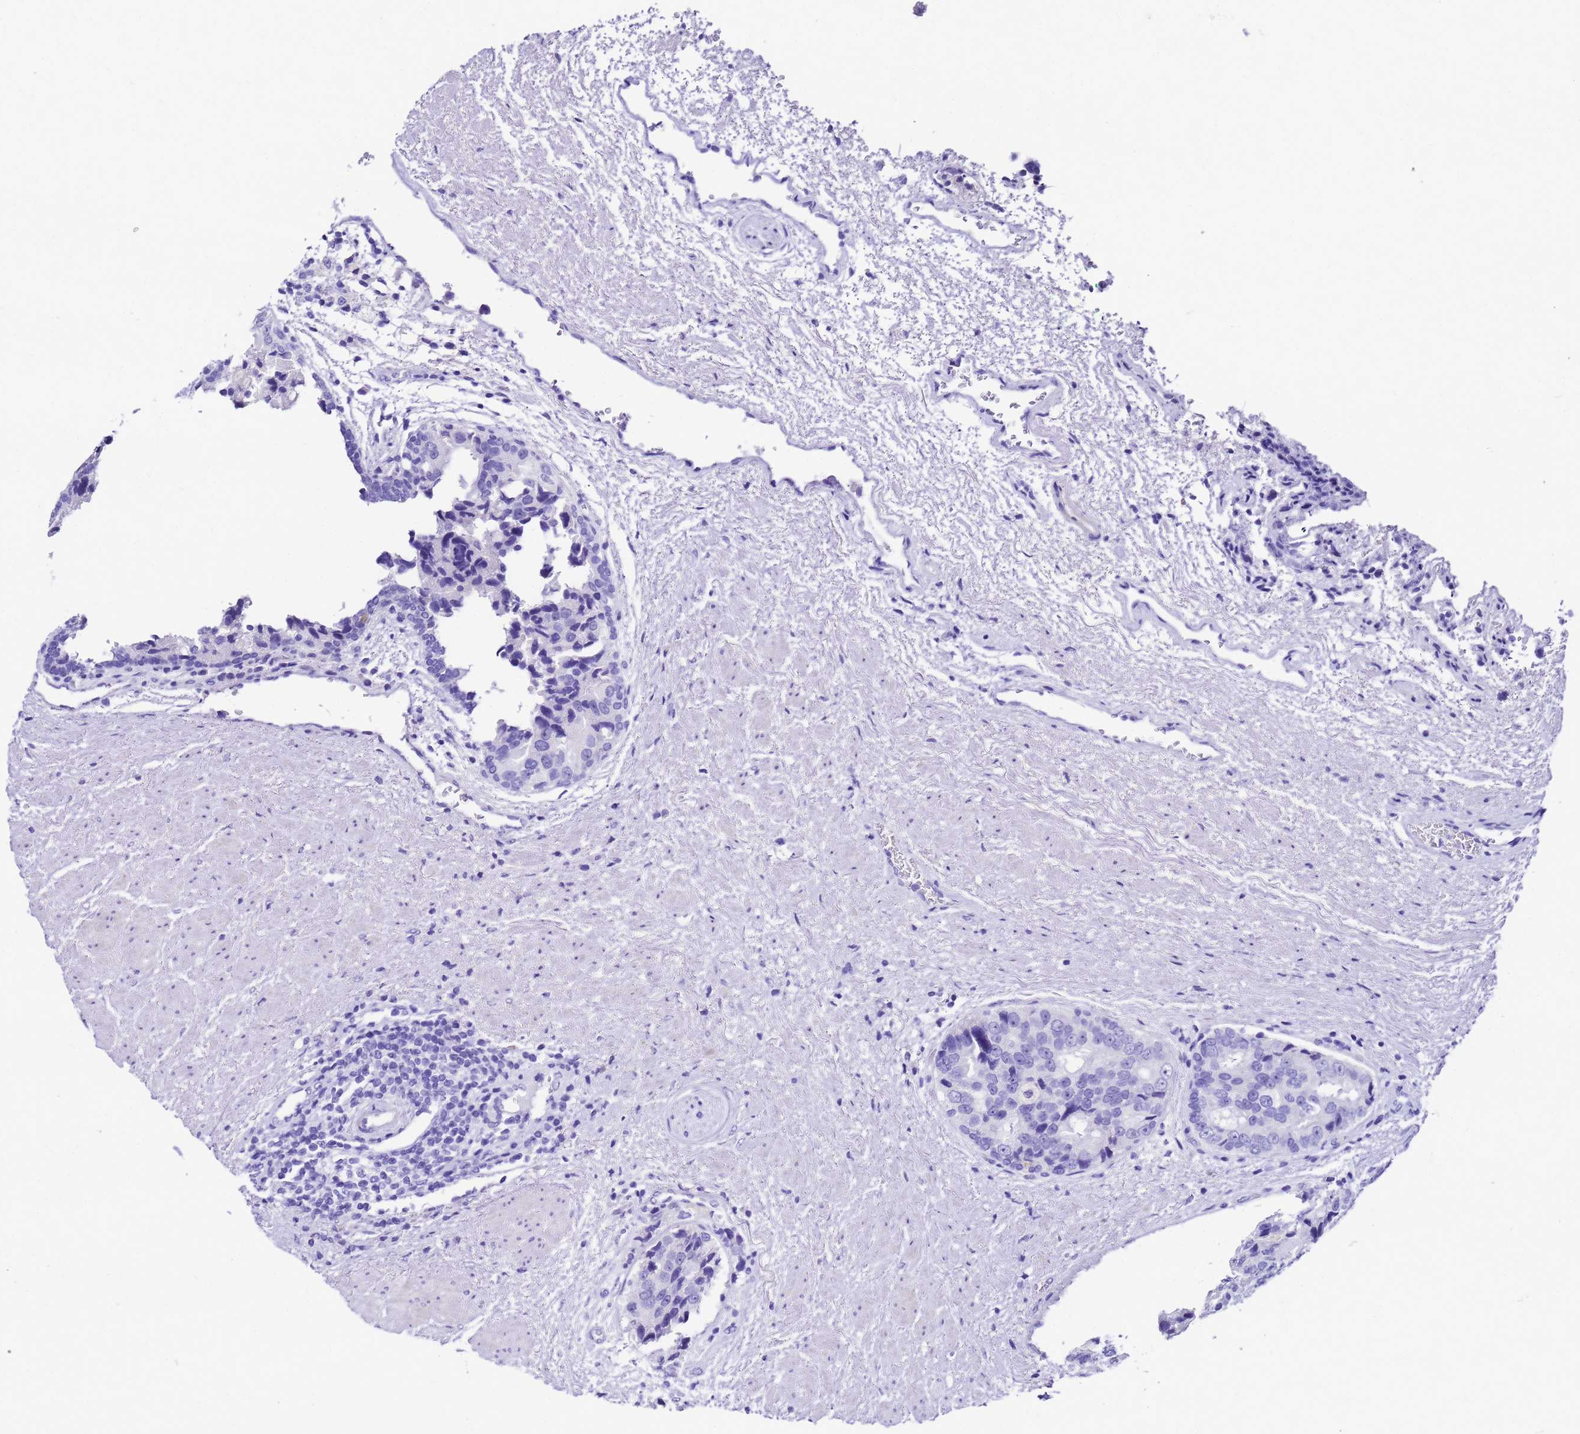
{"staining": {"intensity": "negative", "quantity": "none", "location": "none"}, "tissue": "prostate cancer", "cell_type": "Tumor cells", "image_type": "cancer", "snomed": [{"axis": "morphology", "description": "Adenocarcinoma, High grade"}, {"axis": "topography", "description": "Prostate"}], "caption": "The image demonstrates no staining of tumor cells in prostate cancer. Brightfield microscopy of IHC stained with DAB (brown) and hematoxylin (blue), captured at high magnification.", "gene": "UGT2B10", "patient": {"sex": "male", "age": 70}}